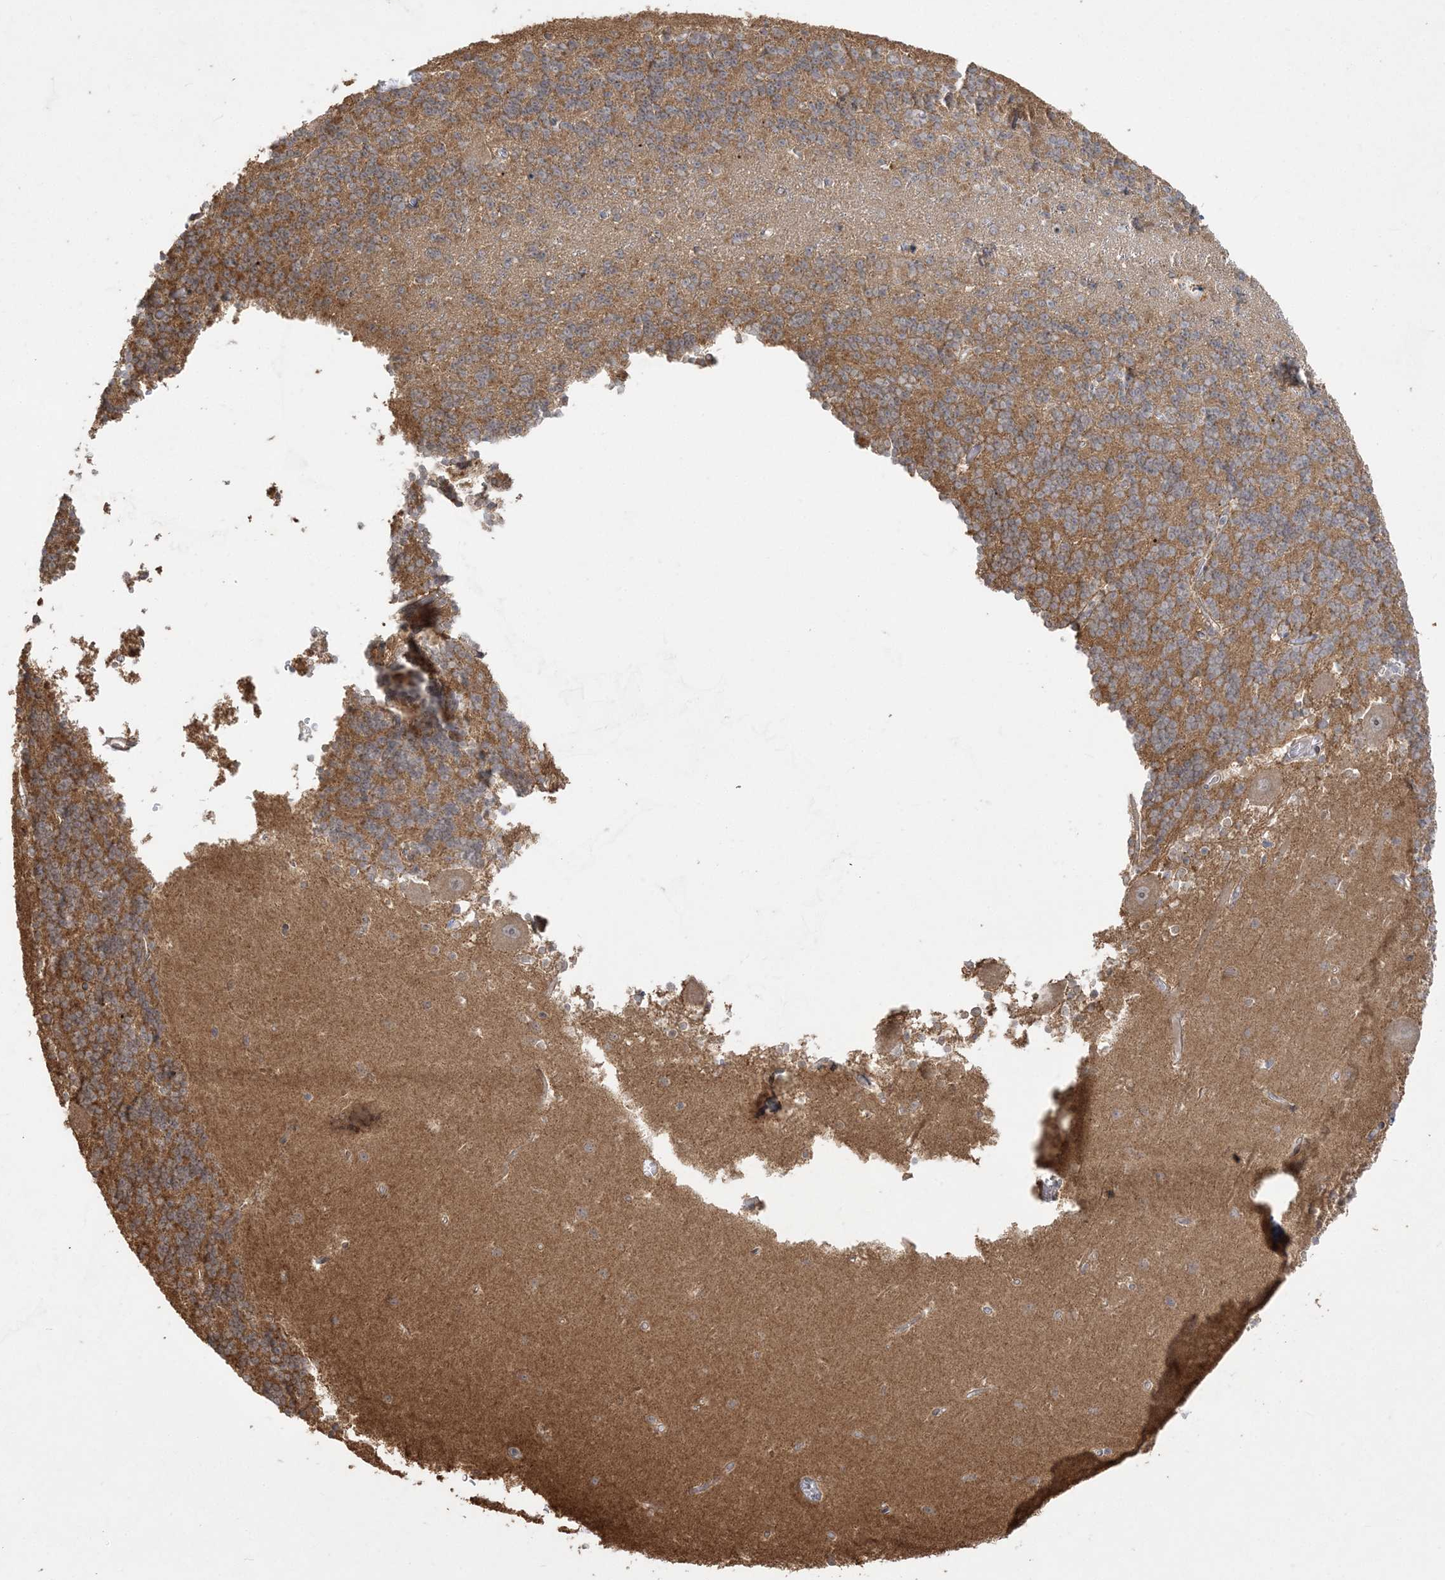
{"staining": {"intensity": "moderate", "quantity": "25%-75%", "location": "cytoplasmic/membranous"}, "tissue": "cerebellum", "cell_type": "Cells in granular layer", "image_type": "normal", "snomed": [{"axis": "morphology", "description": "Normal tissue, NOS"}, {"axis": "topography", "description": "Cerebellum"}], "caption": "Immunohistochemical staining of unremarkable cerebellum shows medium levels of moderate cytoplasmic/membranous positivity in about 25%-75% of cells in granular layer. The protein is shown in brown color, while the nuclei are stained blue.", "gene": "ZC3H6", "patient": {"sex": "male", "age": 37}}